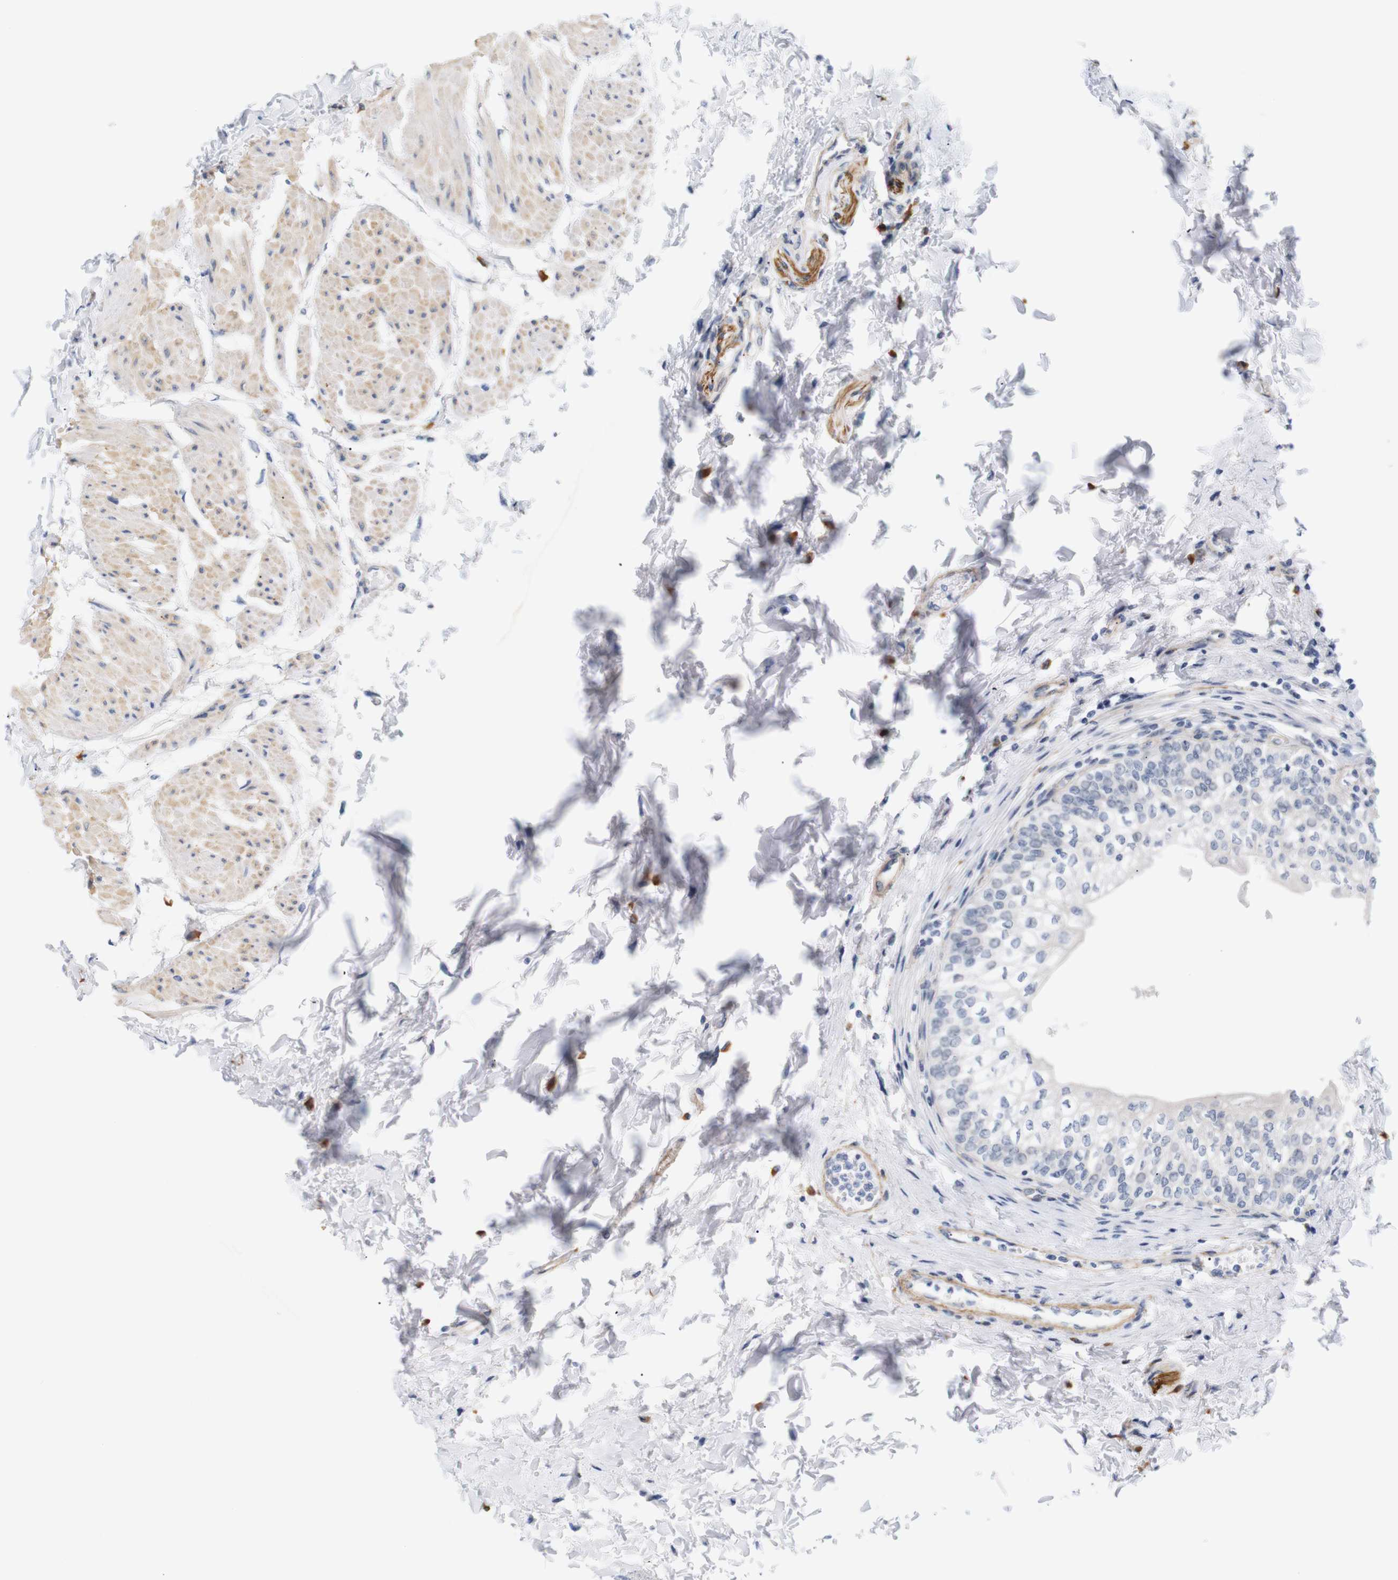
{"staining": {"intensity": "negative", "quantity": "none", "location": "none"}, "tissue": "urinary bladder", "cell_type": "Urothelial cells", "image_type": "normal", "snomed": [{"axis": "morphology", "description": "Normal tissue, NOS"}, {"axis": "topography", "description": "Urinary bladder"}], "caption": "DAB immunohistochemical staining of unremarkable urinary bladder reveals no significant expression in urothelial cells. The staining was performed using DAB (3,3'-diaminobenzidine) to visualize the protein expression in brown, while the nuclei were stained in blue with hematoxylin (Magnification: 20x).", "gene": "STMN3", "patient": {"sex": "male", "age": 55}}